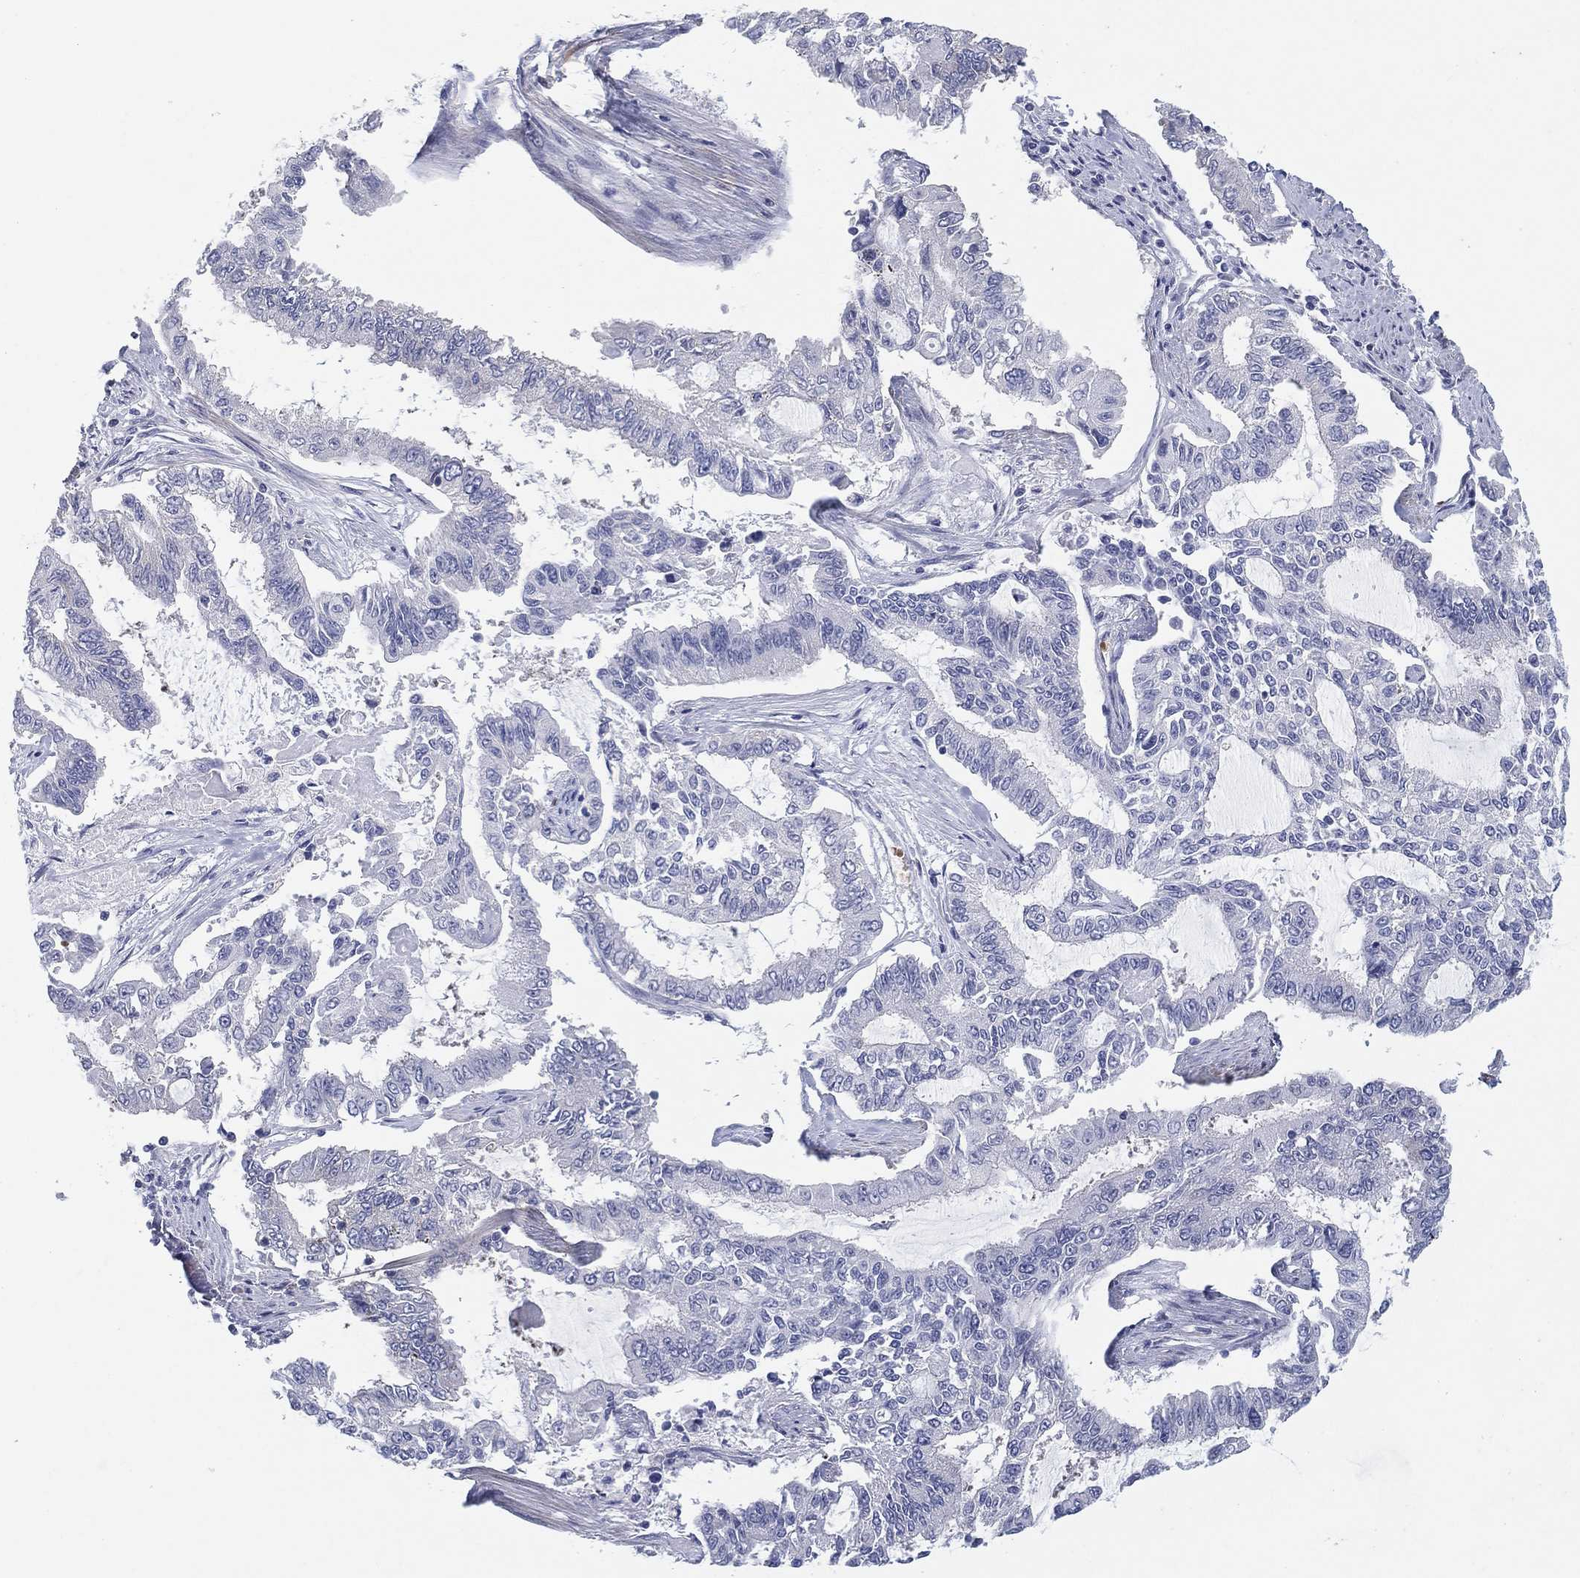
{"staining": {"intensity": "negative", "quantity": "none", "location": "none"}, "tissue": "endometrial cancer", "cell_type": "Tumor cells", "image_type": "cancer", "snomed": [{"axis": "morphology", "description": "Adenocarcinoma, NOS"}, {"axis": "topography", "description": "Uterus"}], "caption": "Endometrial cancer was stained to show a protein in brown. There is no significant positivity in tumor cells.", "gene": "HEATR4", "patient": {"sex": "female", "age": 59}}